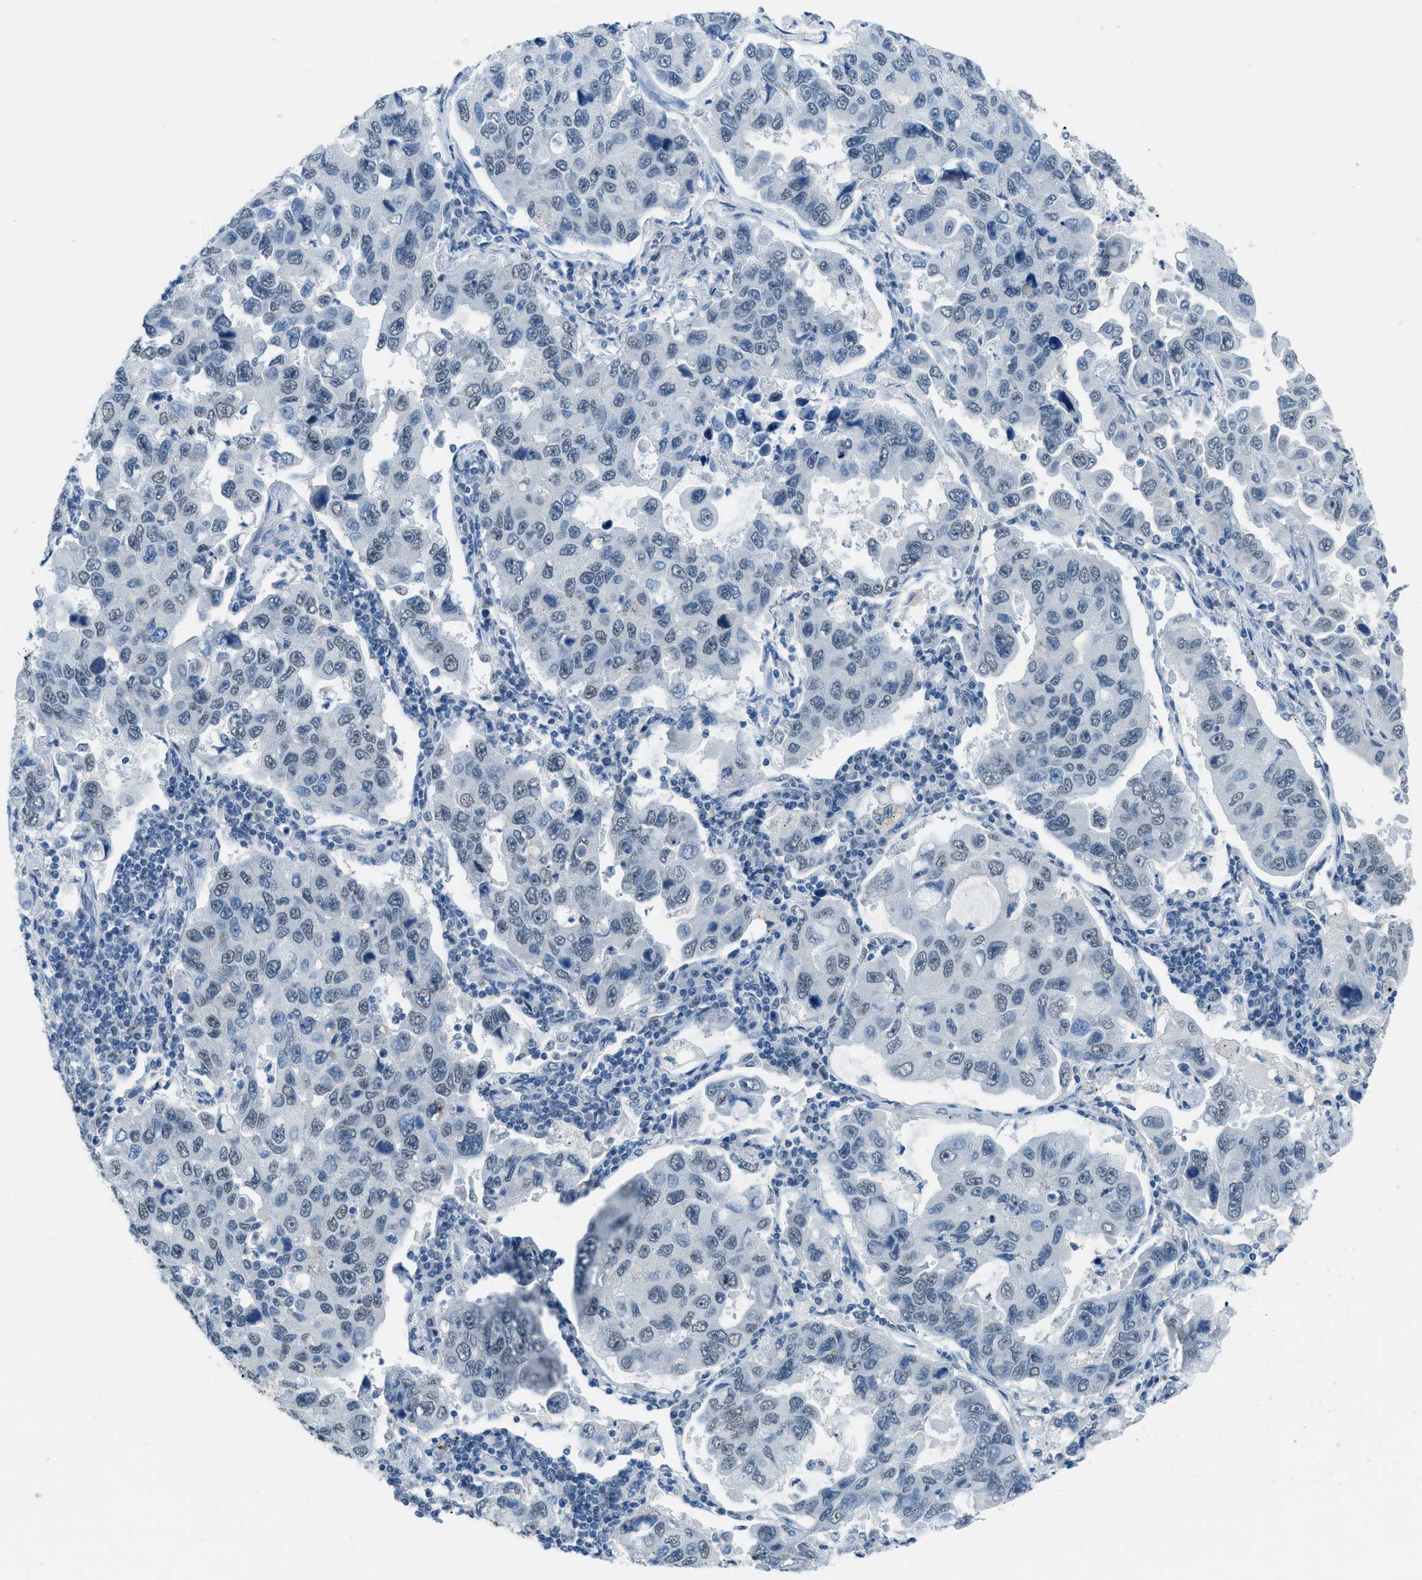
{"staining": {"intensity": "weak", "quantity": "<25%", "location": "nuclear"}, "tissue": "lung cancer", "cell_type": "Tumor cells", "image_type": "cancer", "snomed": [{"axis": "morphology", "description": "Adenocarcinoma, NOS"}, {"axis": "topography", "description": "Lung"}], "caption": "Tumor cells are negative for brown protein staining in adenocarcinoma (lung).", "gene": "TTC13", "patient": {"sex": "male", "age": 64}}